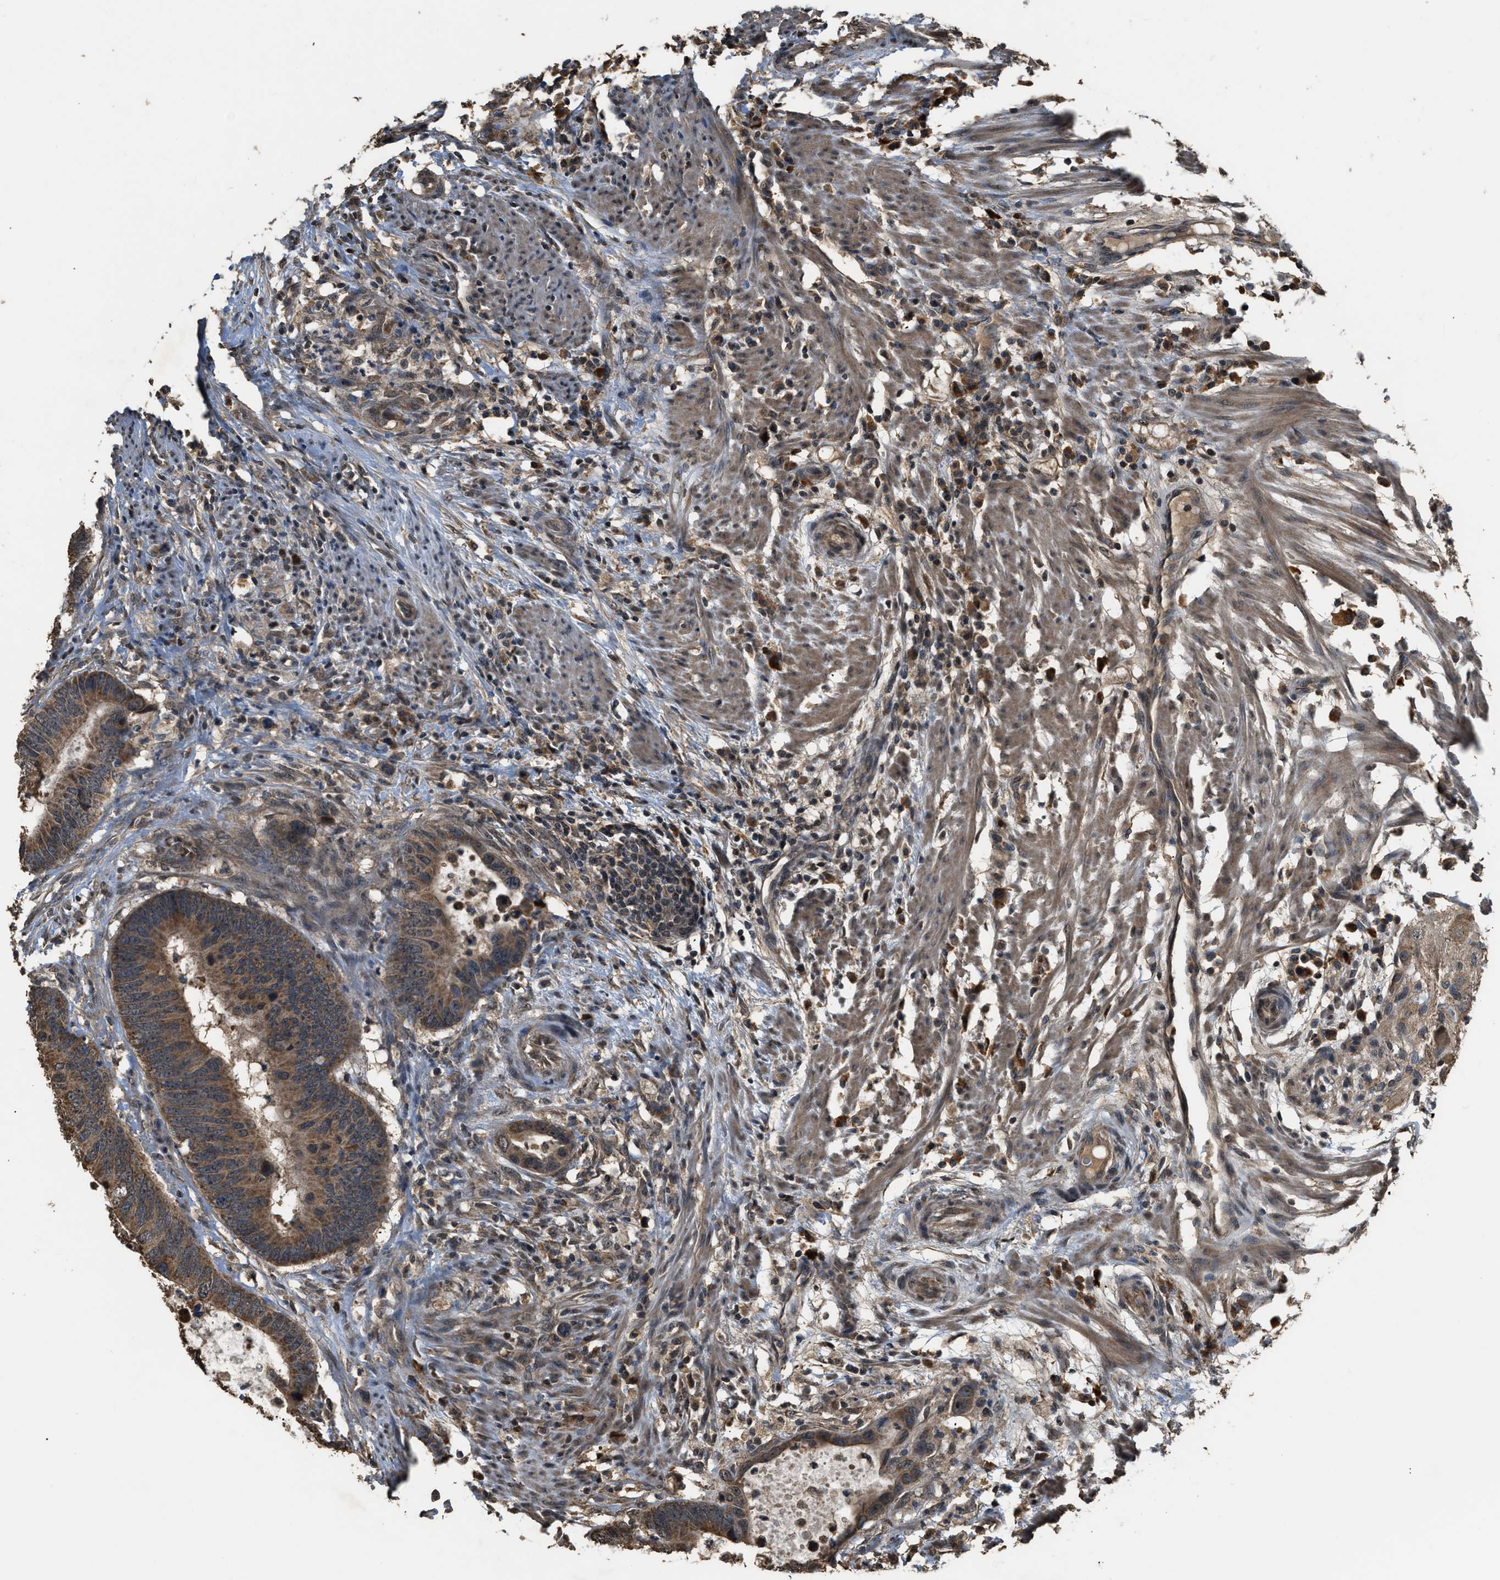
{"staining": {"intensity": "moderate", "quantity": ">75%", "location": "cytoplasmic/membranous"}, "tissue": "colorectal cancer", "cell_type": "Tumor cells", "image_type": "cancer", "snomed": [{"axis": "morphology", "description": "Adenocarcinoma, NOS"}, {"axis": "topography", "description": "Colon"}], "caption": "Protein expression analysis of colorectal adenocarcinoma demonstrates moderate cytoplasmic/membranous positivity in about >75% of tumor cells.", "gene": "DENND6B", "patient": {"sex": "male", "age": 56}}